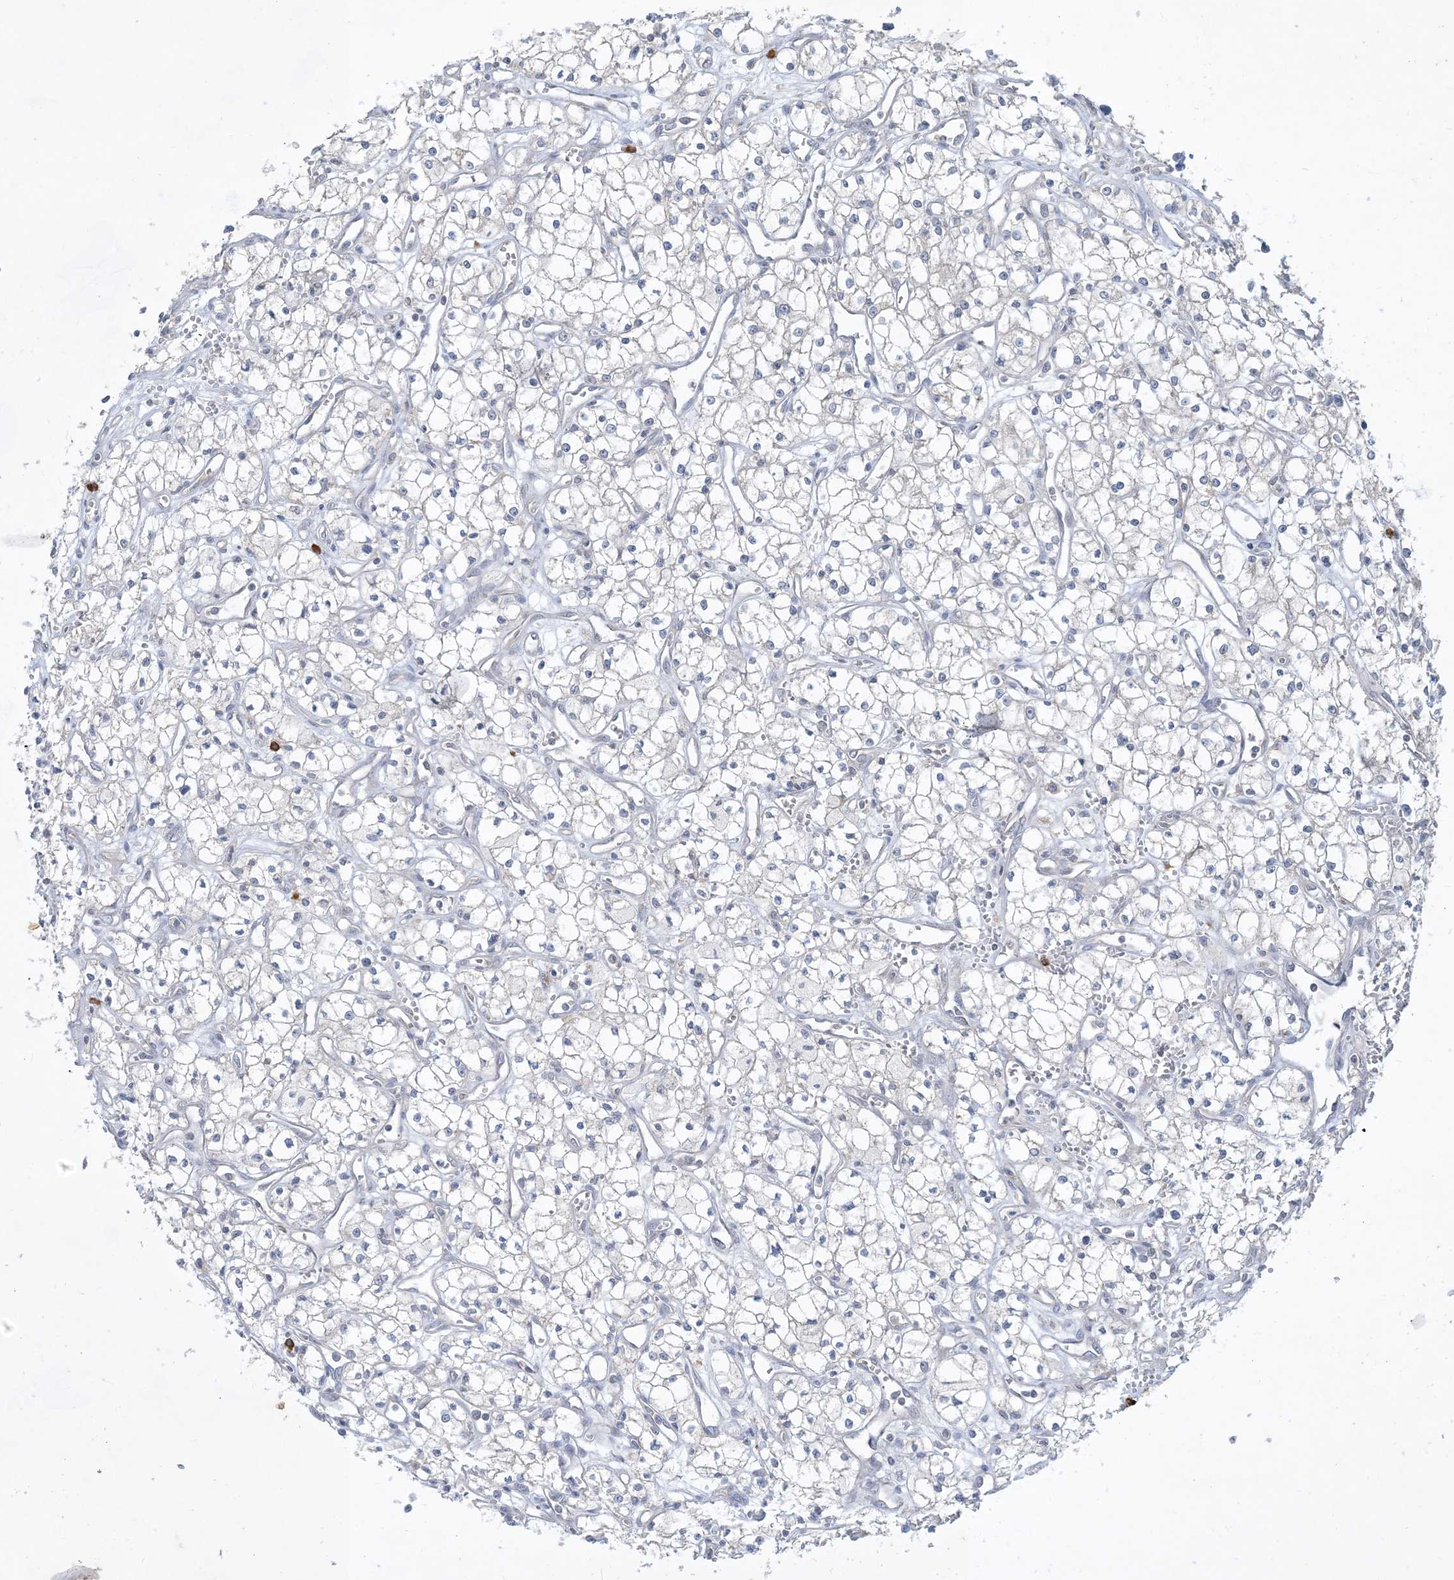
{"staining": {"intensity": "negative", "quantity": "none", "location": "none"}, "tissue": "renal cancer", "cell_type": "Tumor cells", "image_type": "cancer", "snomed": [{"axis": "morphology", "description": "Adenocarcinoma, NOS"}, {"axis": "topography", "description": "Kidney"}], "caption": "Adenocarcinoma (renal) was stained to show a protein in brown. There is no significant staining in tumor cells. The staining was performed using DAB (3,3'-diaminobenzidine) to visualize the protein expression in brown, while the nuclei were stained in blue with hematoxylin (Magnification: 20x).", "gene": "CCDC14", "patient": {"sex": "male", "age": 59}}